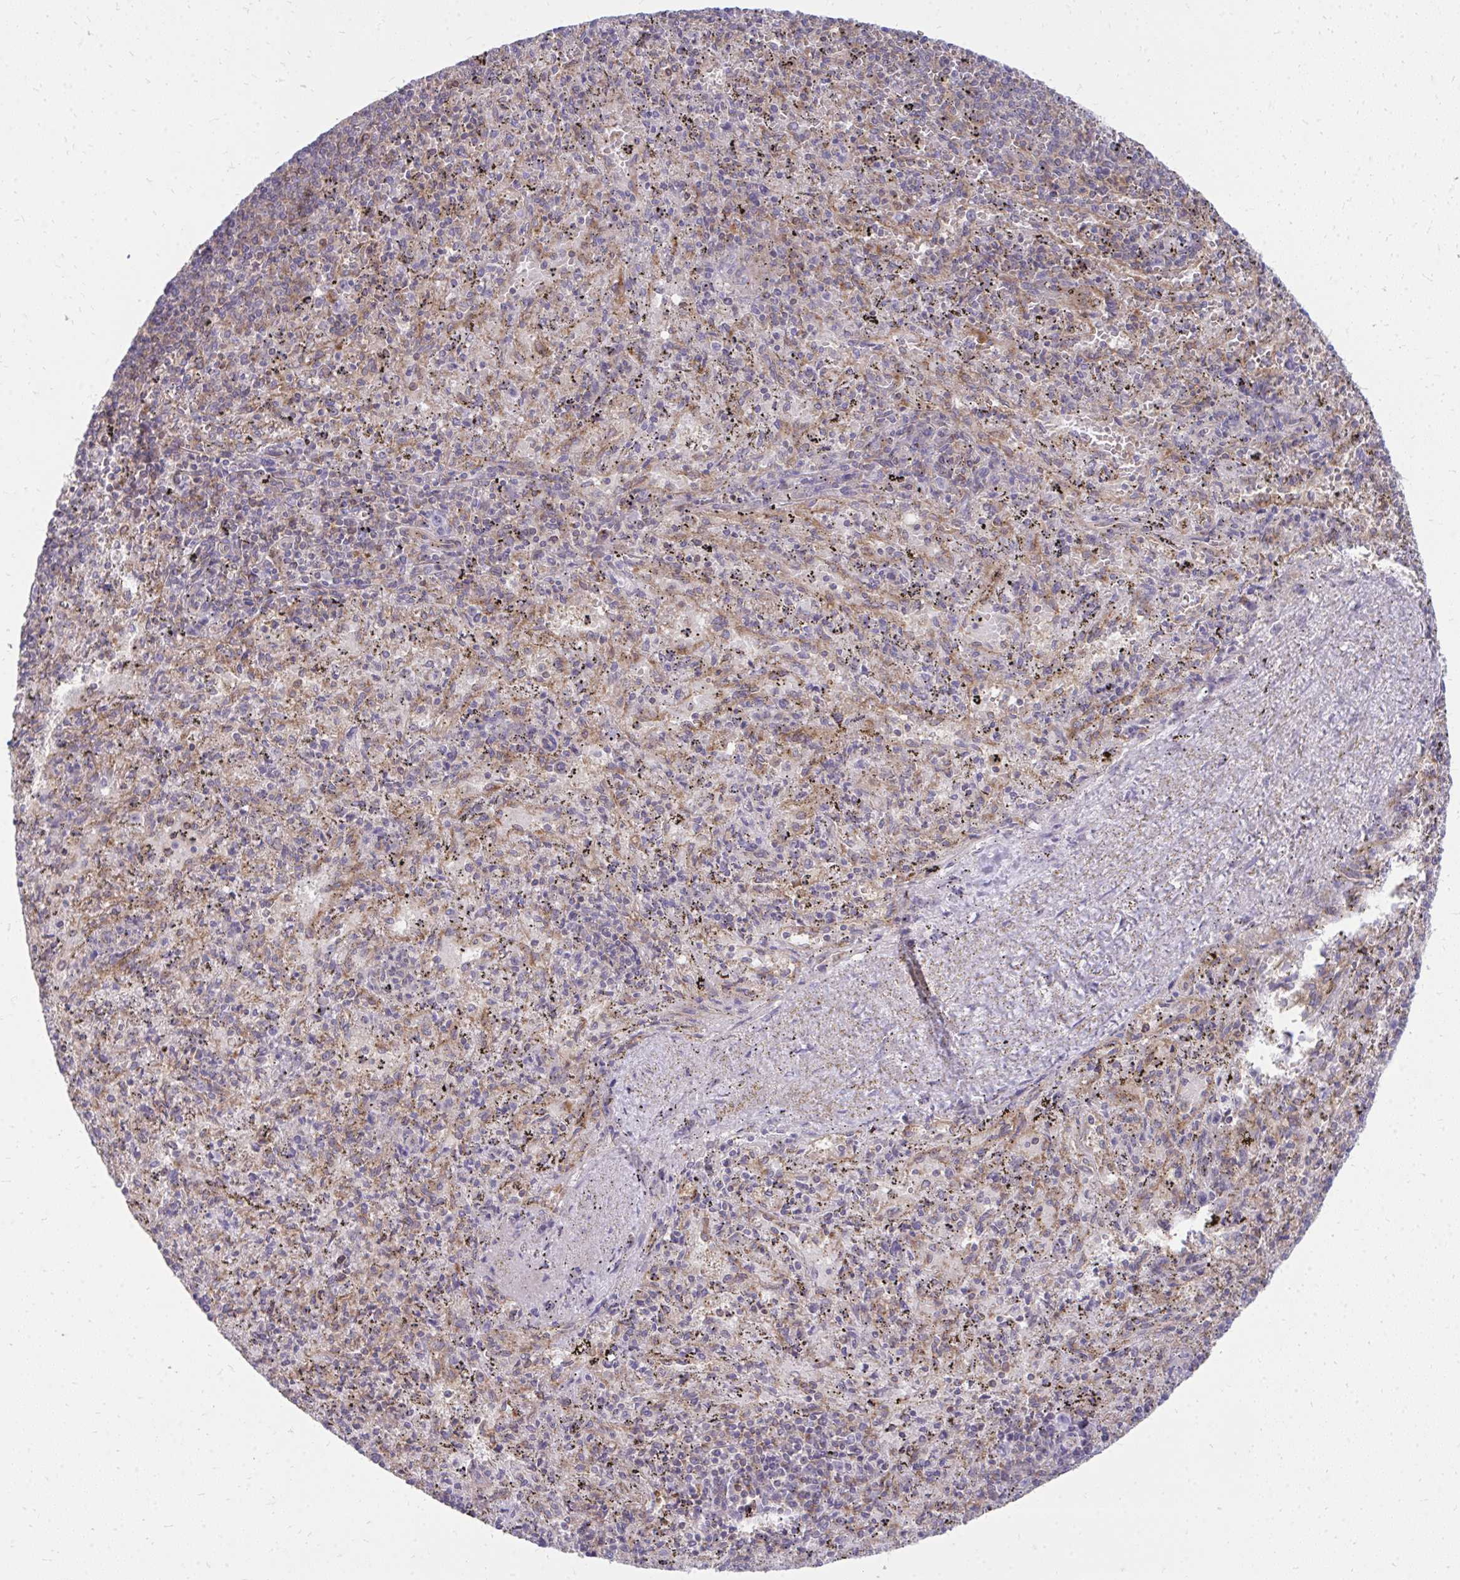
{"staining": {"intensity": "weak", "quantity": "25%-75%", "location": "cytoplasmic/membranous"}, "tissue": "spleen", "cell_type": "Cells in red pulp", "image_type": "normal", "snomed": [{"axis": "morphology", "description": "Normal tissue, NOS"}, {"axis": "topography", "description": "Spleen"}], "caption": "Benign spleen reveals weak cytoplasmic/membranous expression in approximately 25%-75% of cells in red pulp, visualized by immunohistochemistry. The protein of interest is stained brown, and the nuclei are stained in blue (DAB IHC with brightfield microscopy, high magnification).", "gene": "ASAP1", "patient": {"sex": "male", "age": 57}}